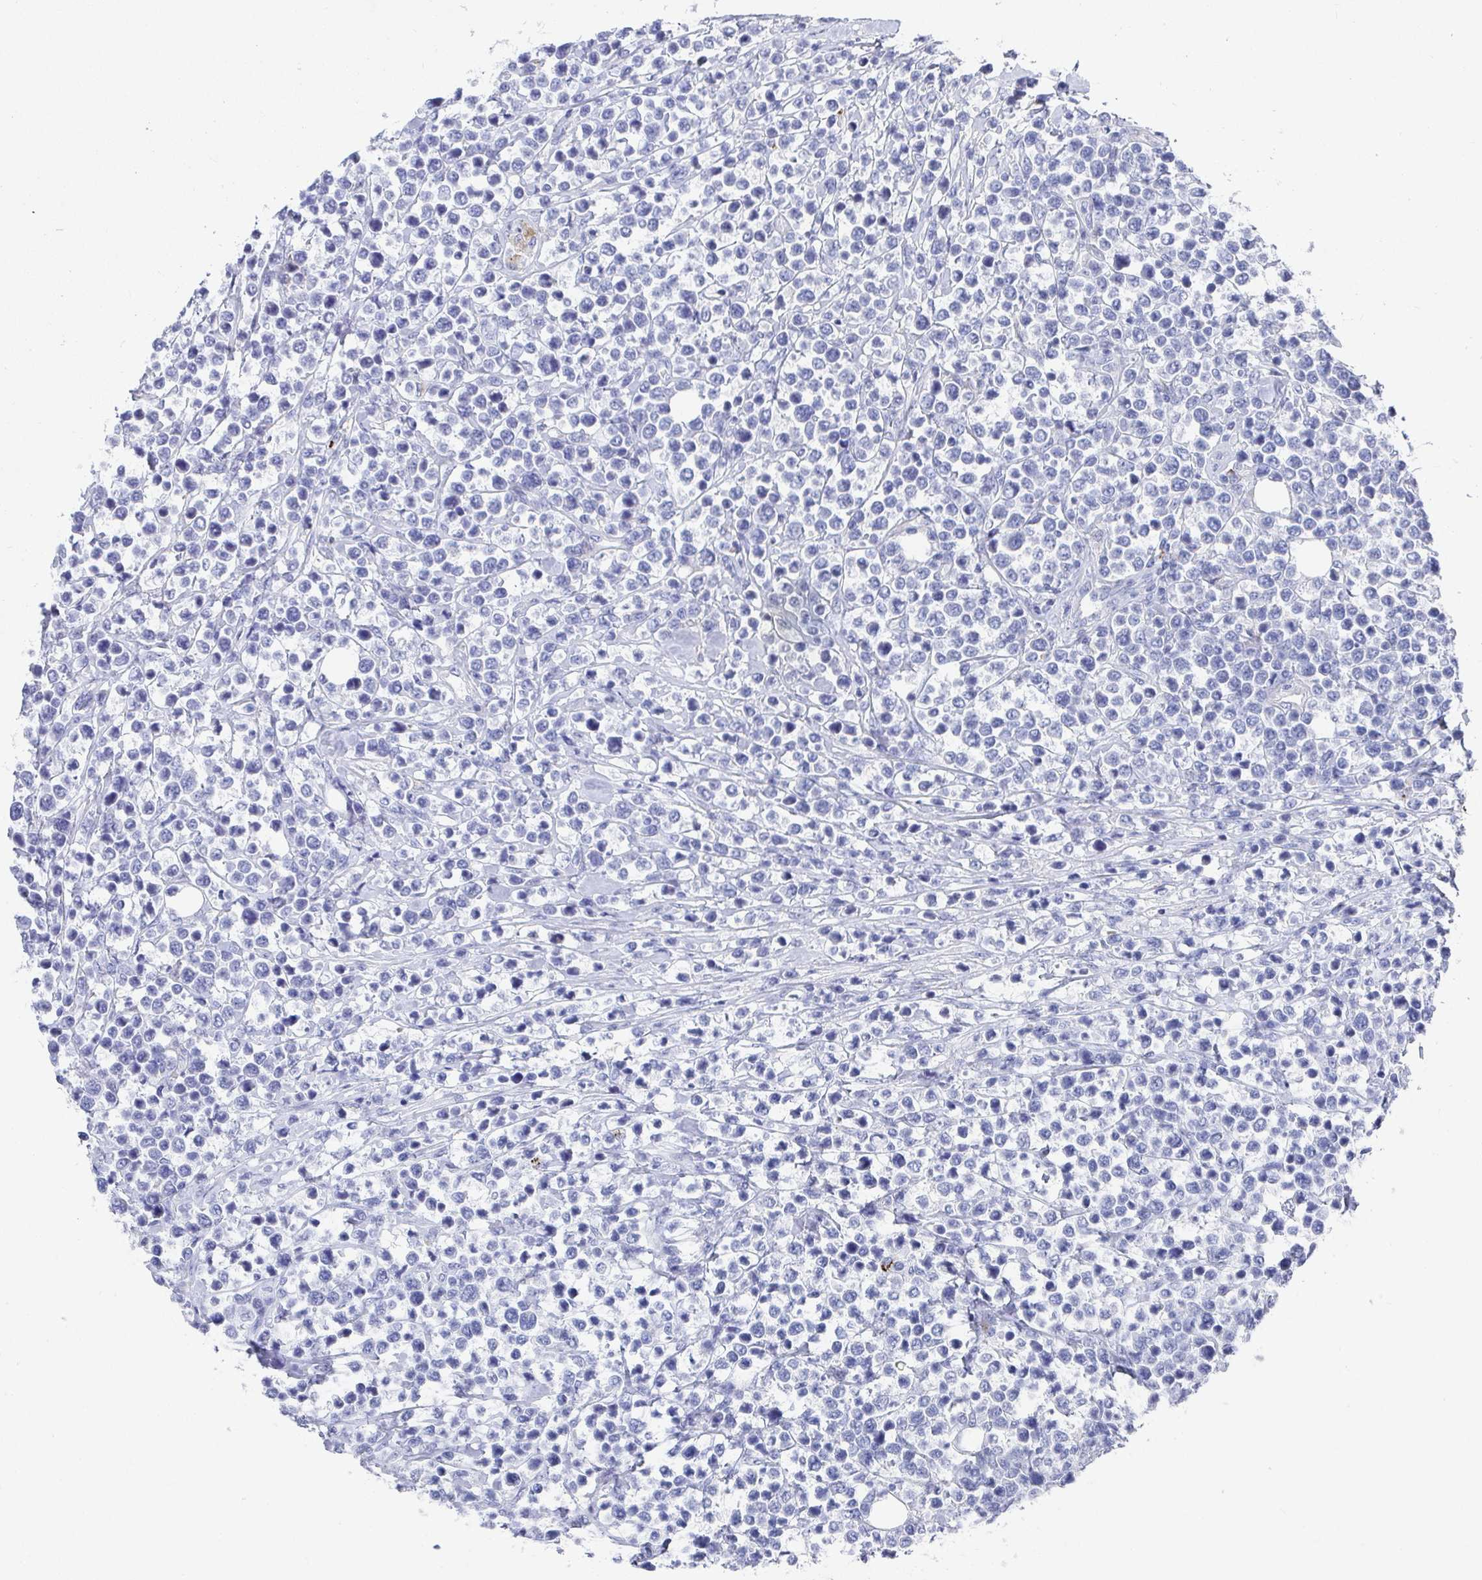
{"staining": {"intensity": "negative", "quantity": "none", "location": "none"}, "tissue": "lymphoma", "cell_type": "Tumor cells", "image_type": "cancer", "snomed": [{"axis": "morphology", "description": "Malignant lymphoma, non-Hodgkin's type, Low grade"}, {"axis": "topography", "description": "Lymph node"}], "caption": "Tumor cells are negative for brown protein staining in lymphoma.", "gene": "ZFP82", "patient": {"sex": "male", "age": 60}}